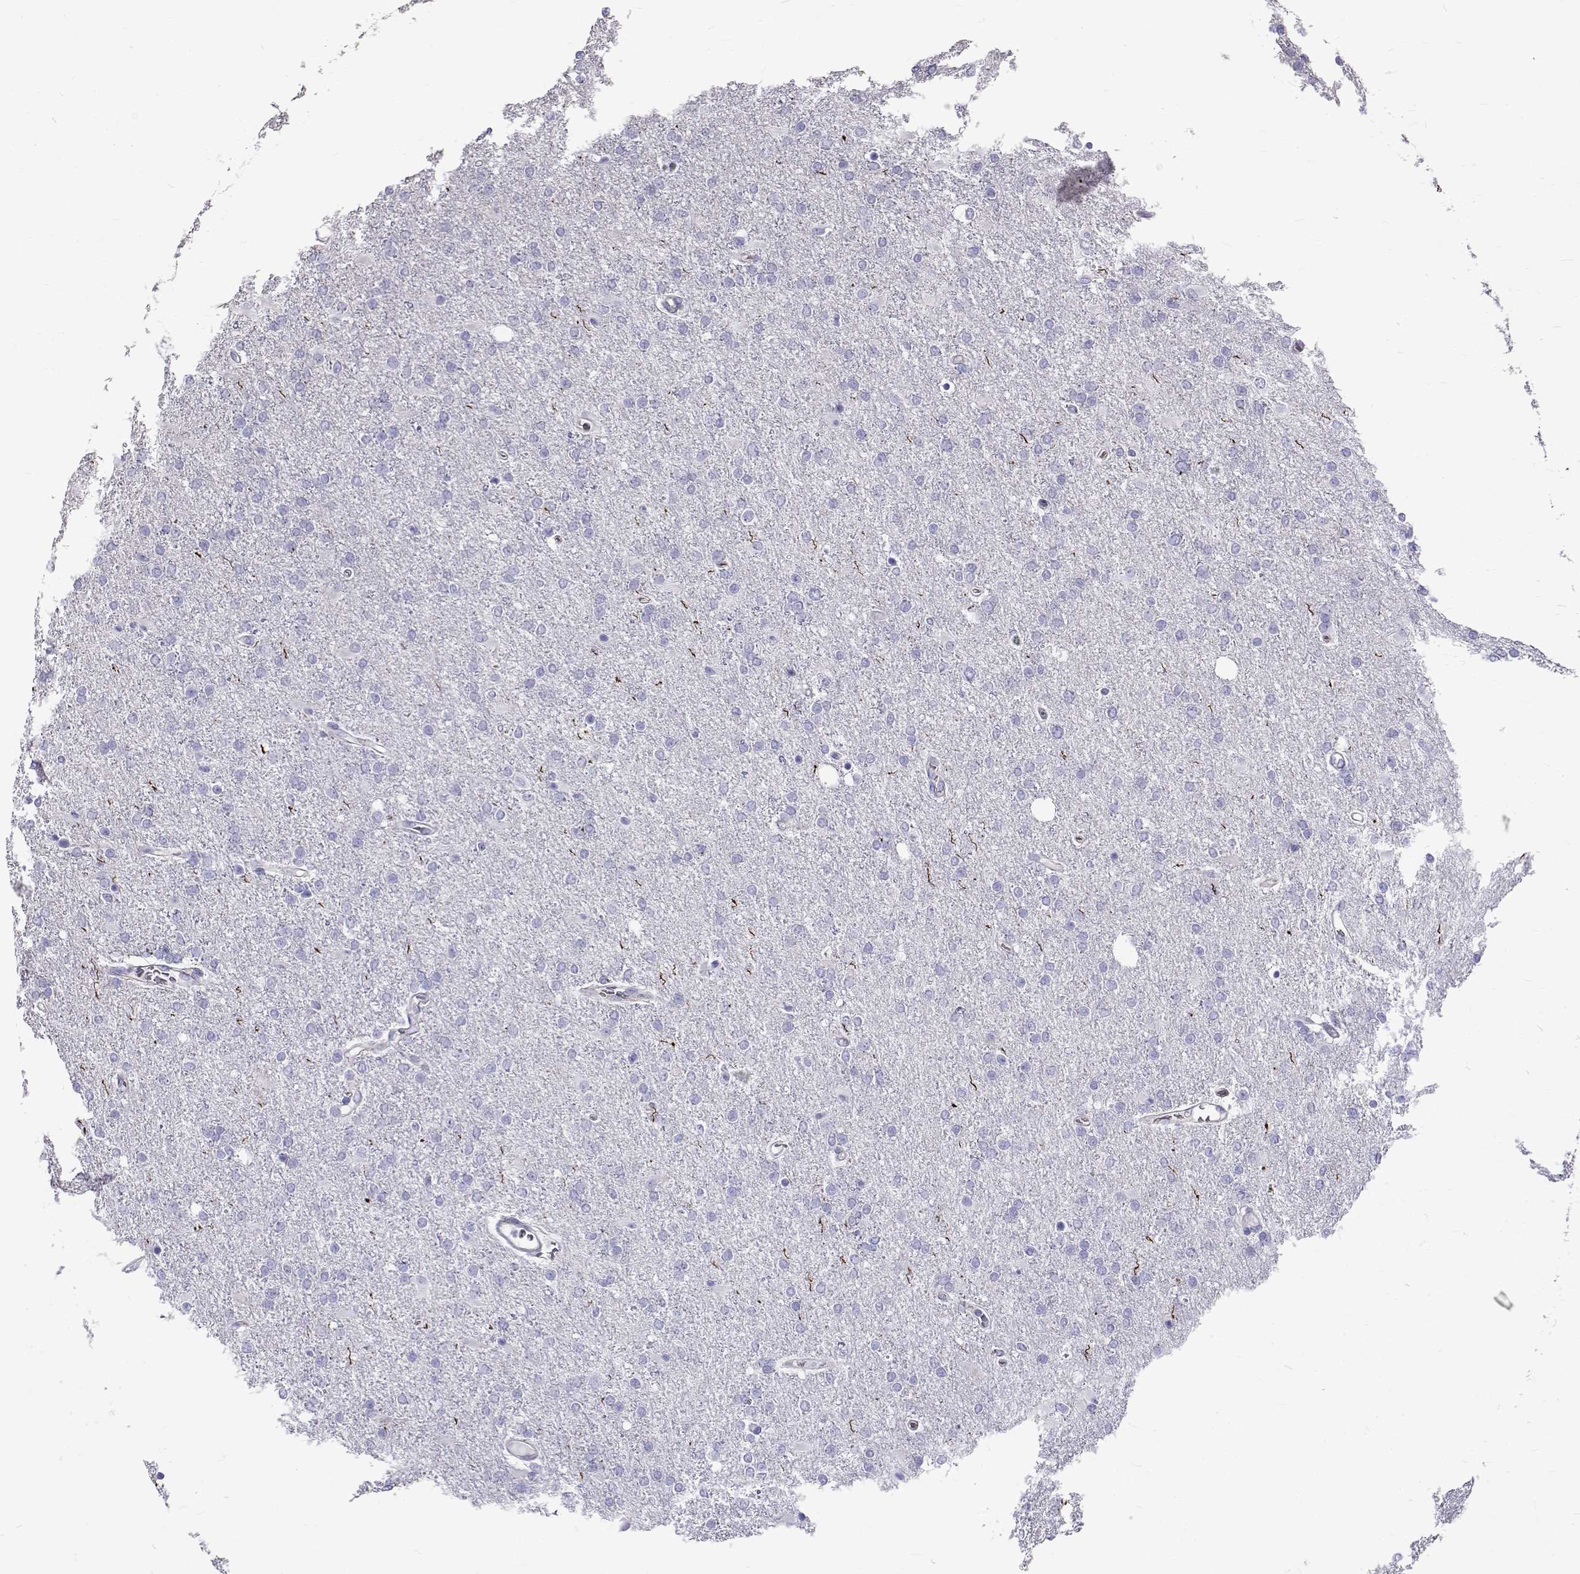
{"staining": {"intensity": "negative", "quantity": "none", "location": "none"}, "tissue": "glioma", "cell_type": "Tumor cells", "image_type": "cancer", "snomed": [{"axis": "morphology", "description": "Glioma, malignant, High grade"}, {"axis": "topography", "description": "Cerebral cortex"}], "caption": "A high-resolution histopathology image shows immunohistochemistry (IHC) staining of high-grade glioma (malignant), which displays no significant positivity in tumor cells.", "gene": "IGSF1", "patient": {"sex": "male", "age": 70}}